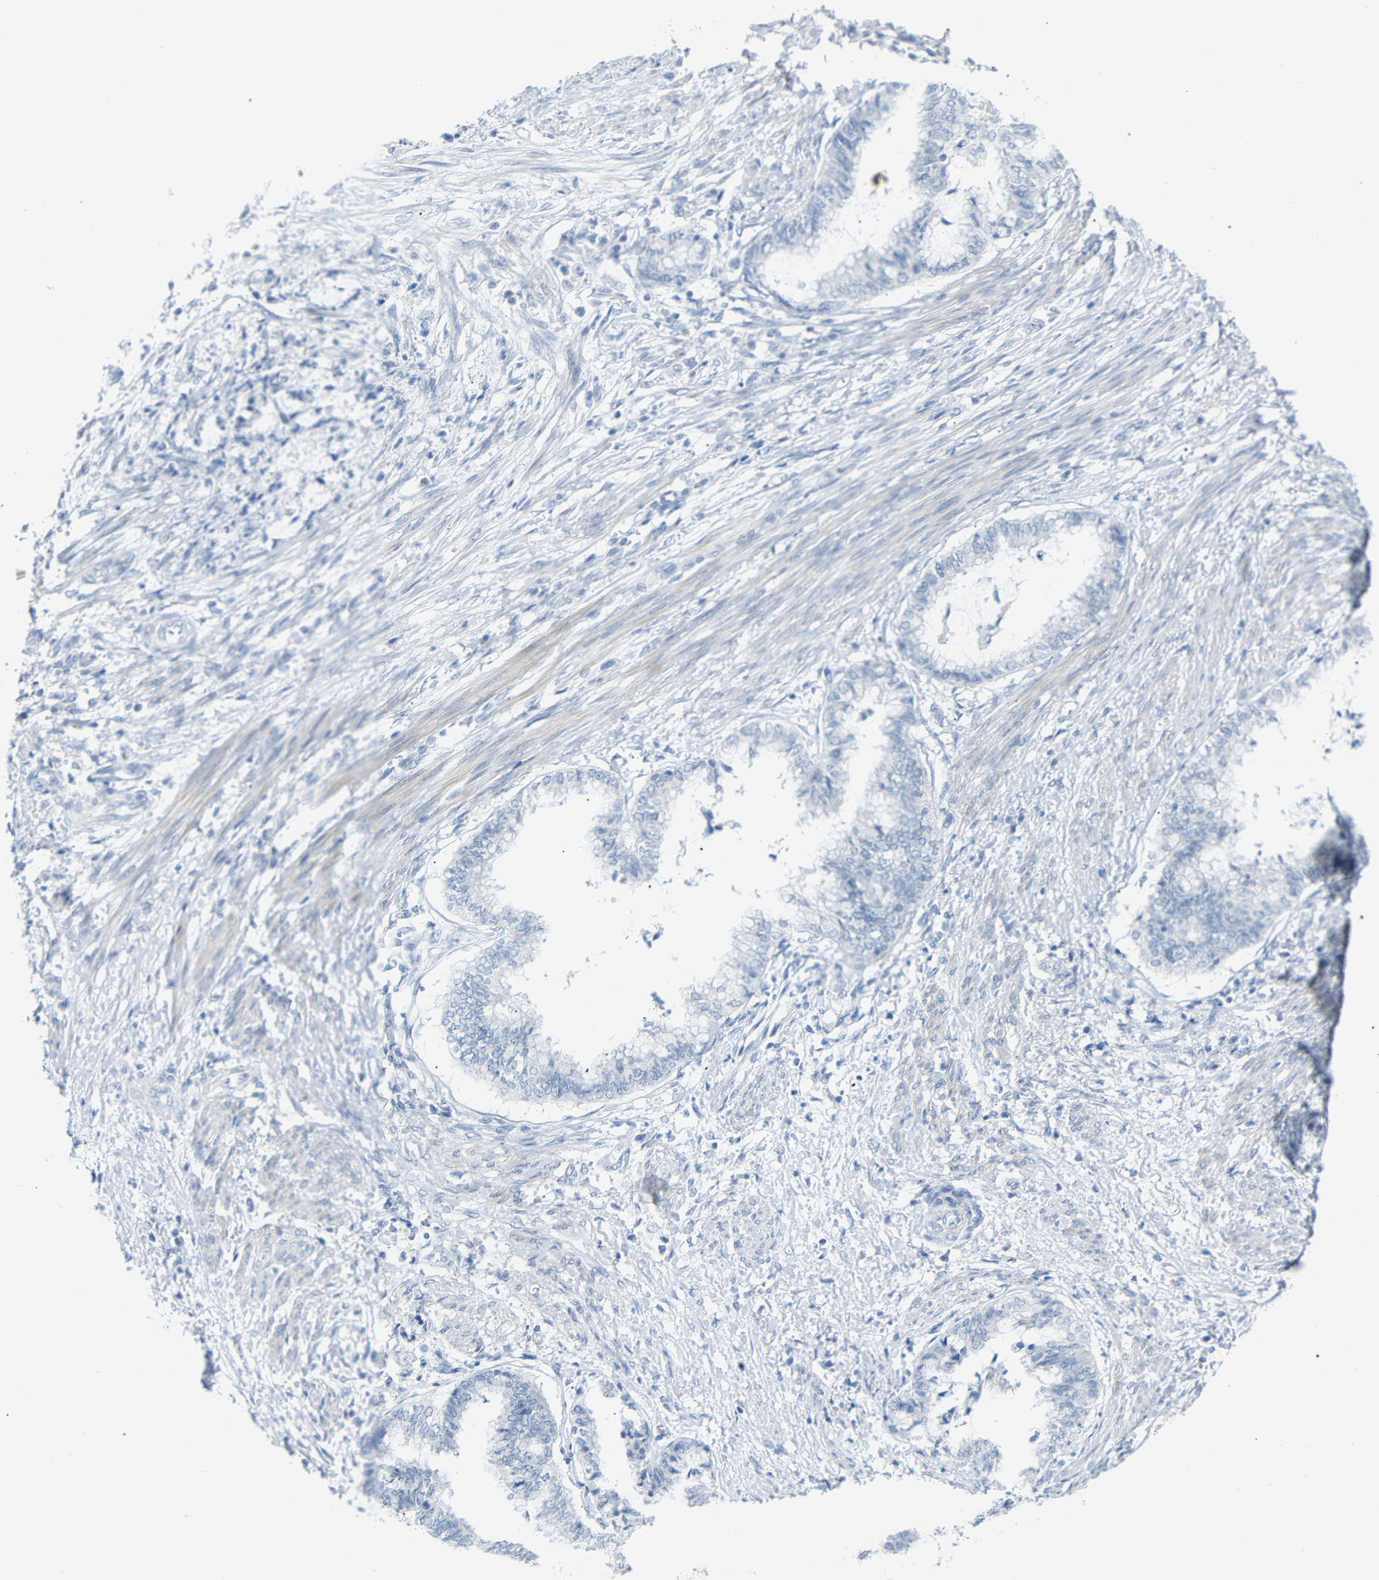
{"staining": {"intensity": "negative", "quantity": "none", "location": "none"}, "tissue": "endometrial cancer", "cell_type": "Tumor cells", "image_type": "cancer", "snomed": [{"axis": "morphology", "description": "Necrosis, NOS"}, {"axis": "morphology", "description": "Adenocarcinoma, NOS"}, {"axis": "topography", "description": "Endometrium"}], "caption": "The histopathology image reveals no staining of tumor cells in endometrial cancer (adenocarcinoma).", "gene": "OPN1SW", "patient": {"sex": "female", "age": 79}}